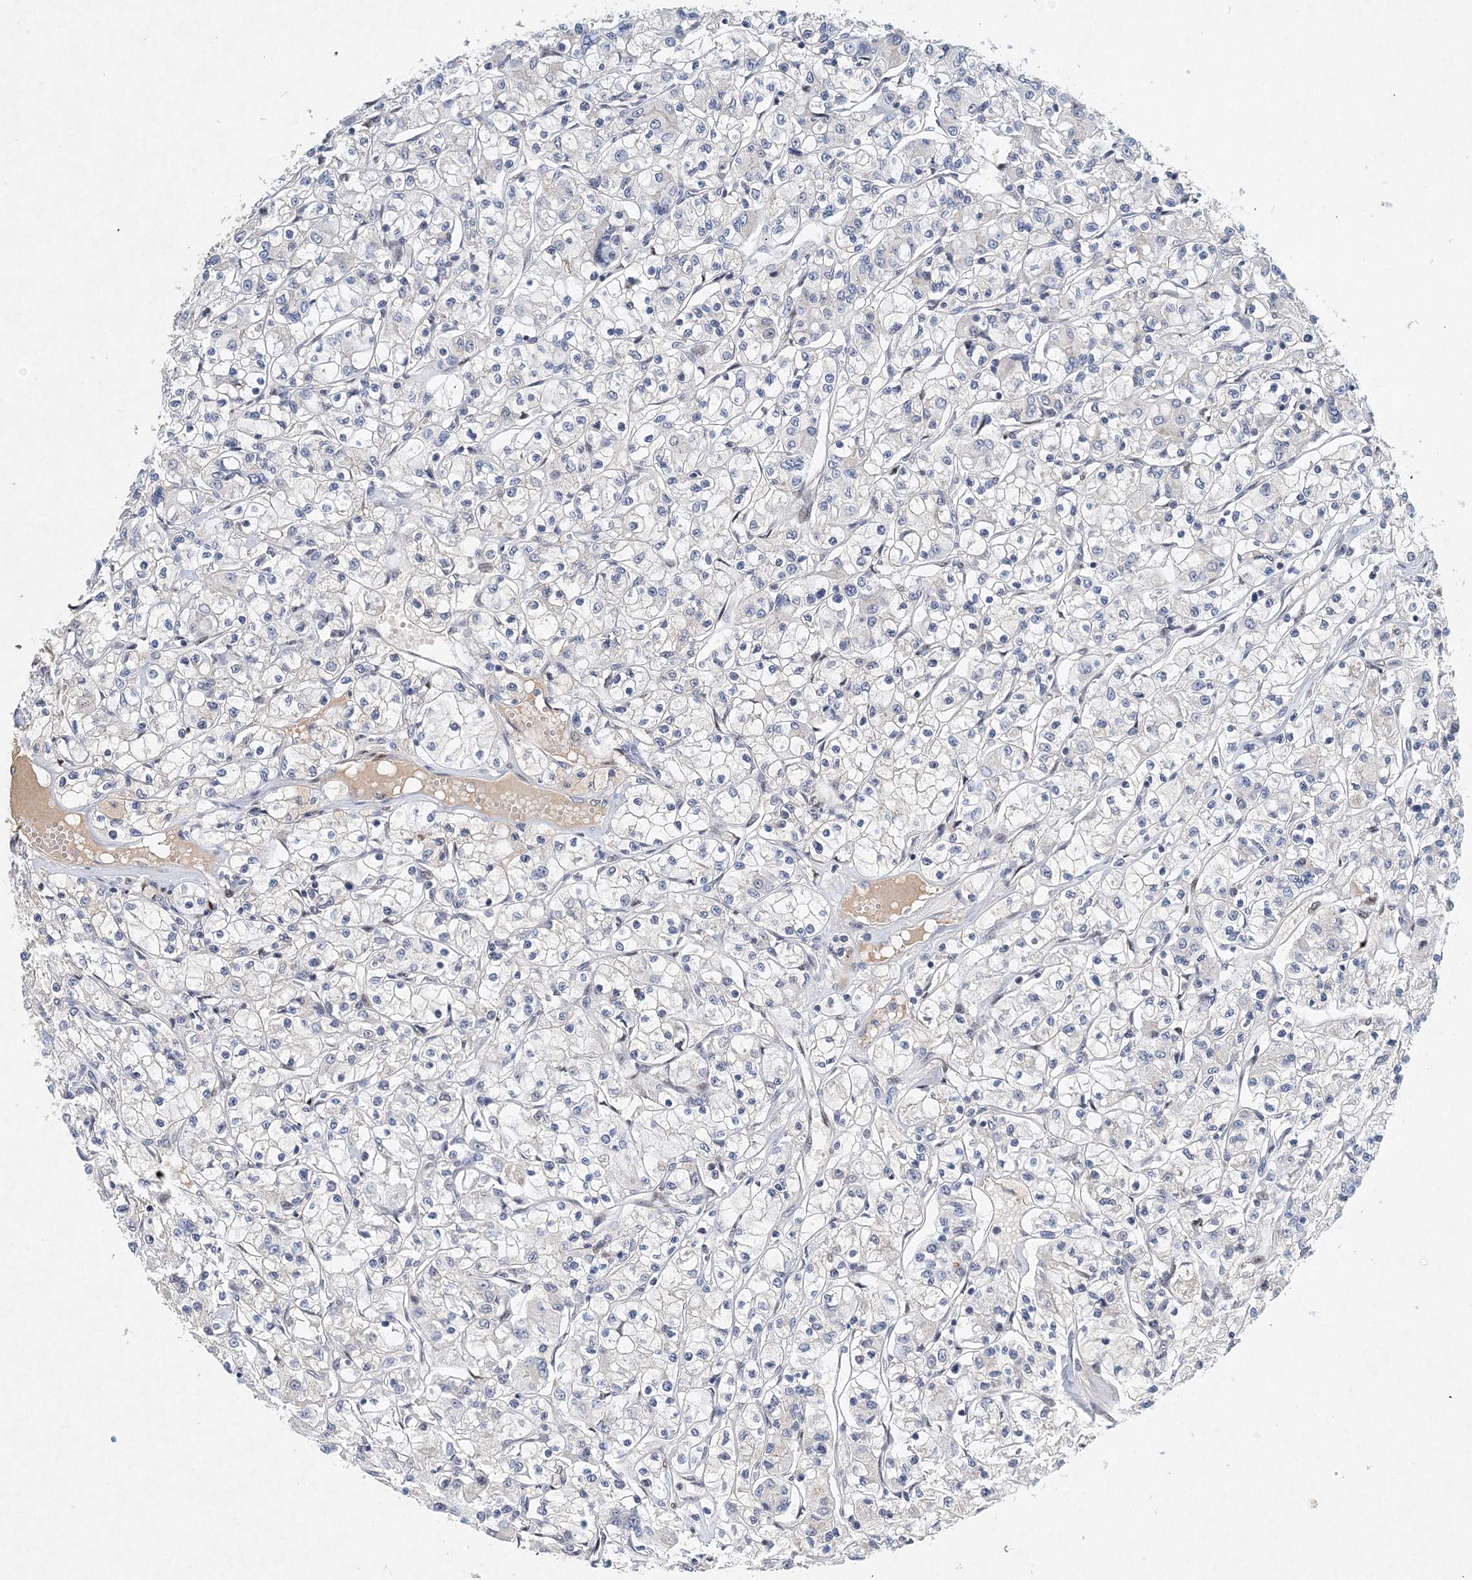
{"staining": {"intensity": "negative", "quantity": "none", "location": "none"}, "tissue": "renal cancer", "cell_type": "Tumor cells", "image_type": "cancer", "snomed": [{"axis": "morphology", "description": "Adenocarcinoma, NOS"}, {"axis": "topography", "description": "Kidney"}], "caption": "Adenocarcinoma (renal) stained for a protein using IHC reveals no expression tumor cells.", "gene": "KPNA4", "patient": {"sex": "female", "age": 59}}